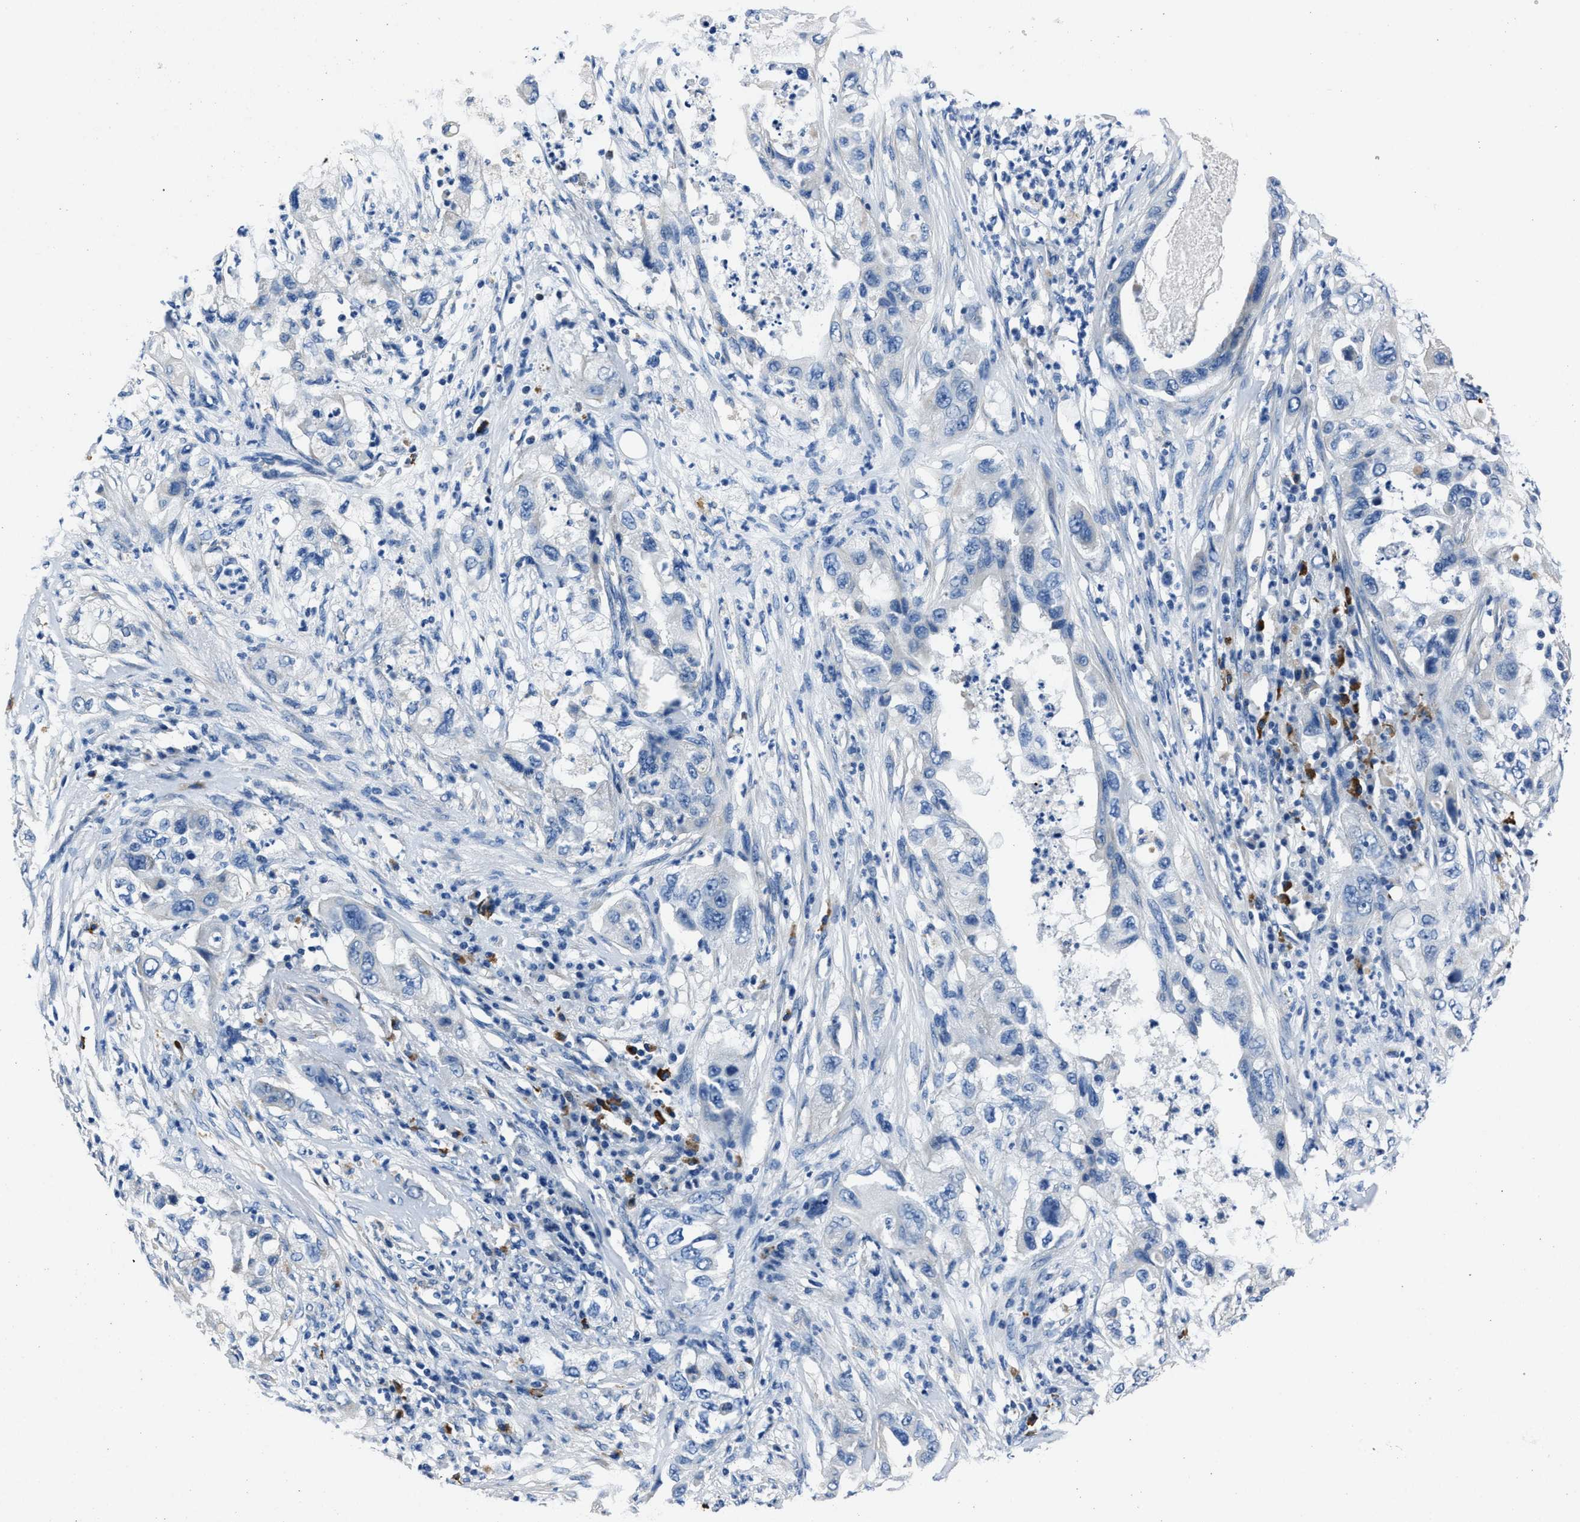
{"staining": {"intensity": "negative", "quantity": "none", "location": "none"}, "tissue": "pancreatic cancer", "cell_type": "Tumor cells", "image_type": "cancer", "snomed": [{"axis": "morphology", "description": "Adenocarcinoma, NOS"}, {"axis": "topography", "description": "Pancreas"}], "caption": "Human pancreatic cancer stained for a protein using IHC displays no positivity in tumor cells.", "gene": "NACAD", "patient": {"sex": "female", "age": 78}}